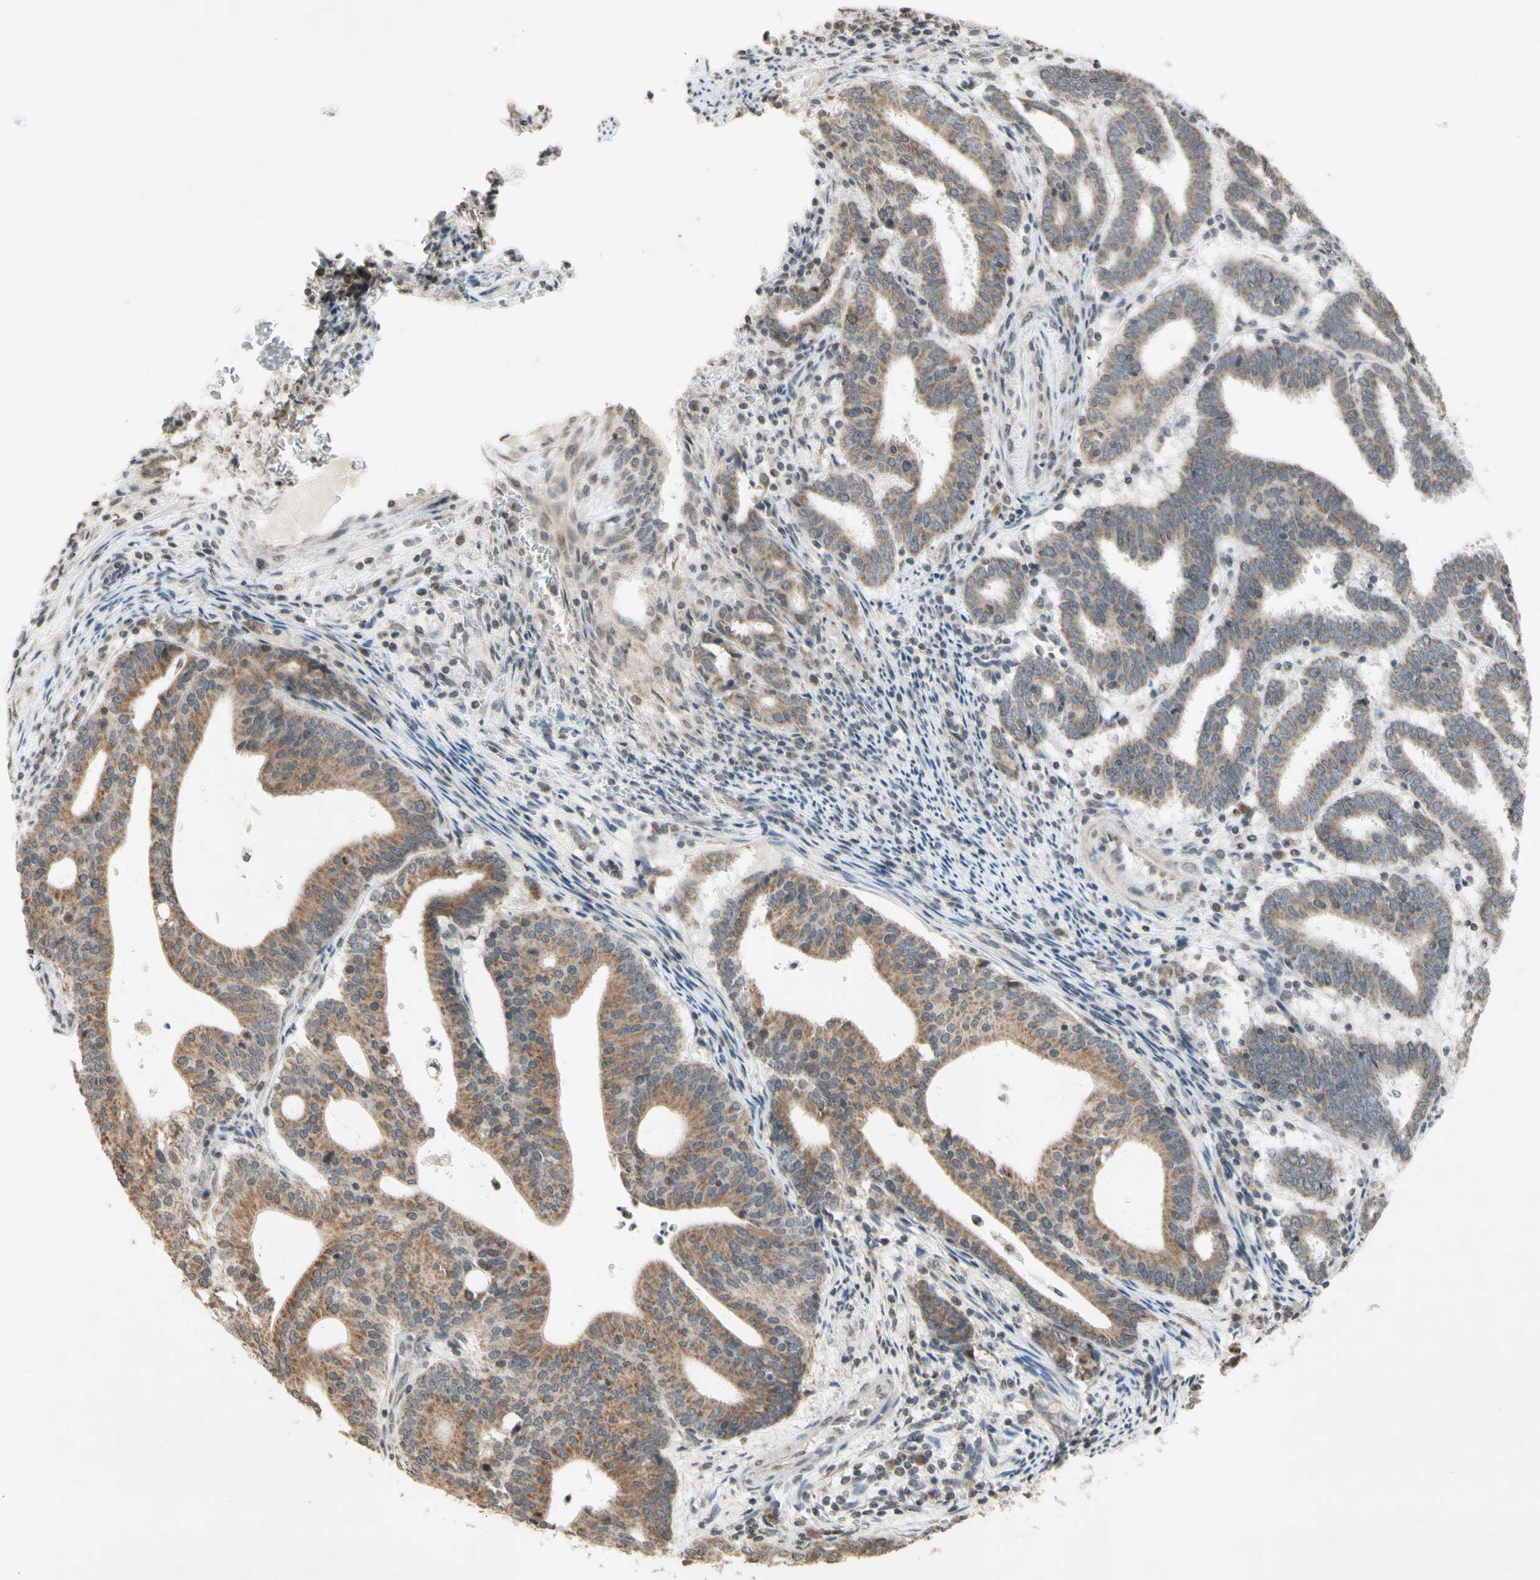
{"staining": {"intensity": "moderate", "quantity": "25%-75%", "location": "cytoplasmic/membranous"}, "tissue": "endometrial cancer", "cell_type": "Tumor cells", "image_type": "cancer", "snomed": [{"axis": "morphology", "description": "Adenocarcinoma, NOS"}, {"axis": "topography", "description": "Uterus"}], "caption": "DAB immunohistochemical staining of adenocarcinoma (endometrial) demonstrates moderate cytoplasmic/membranous protein positivity in about 25%-75% of tumor cells.", "gene": "CCNI", "patient": {"sex": "female", "age": 83}}